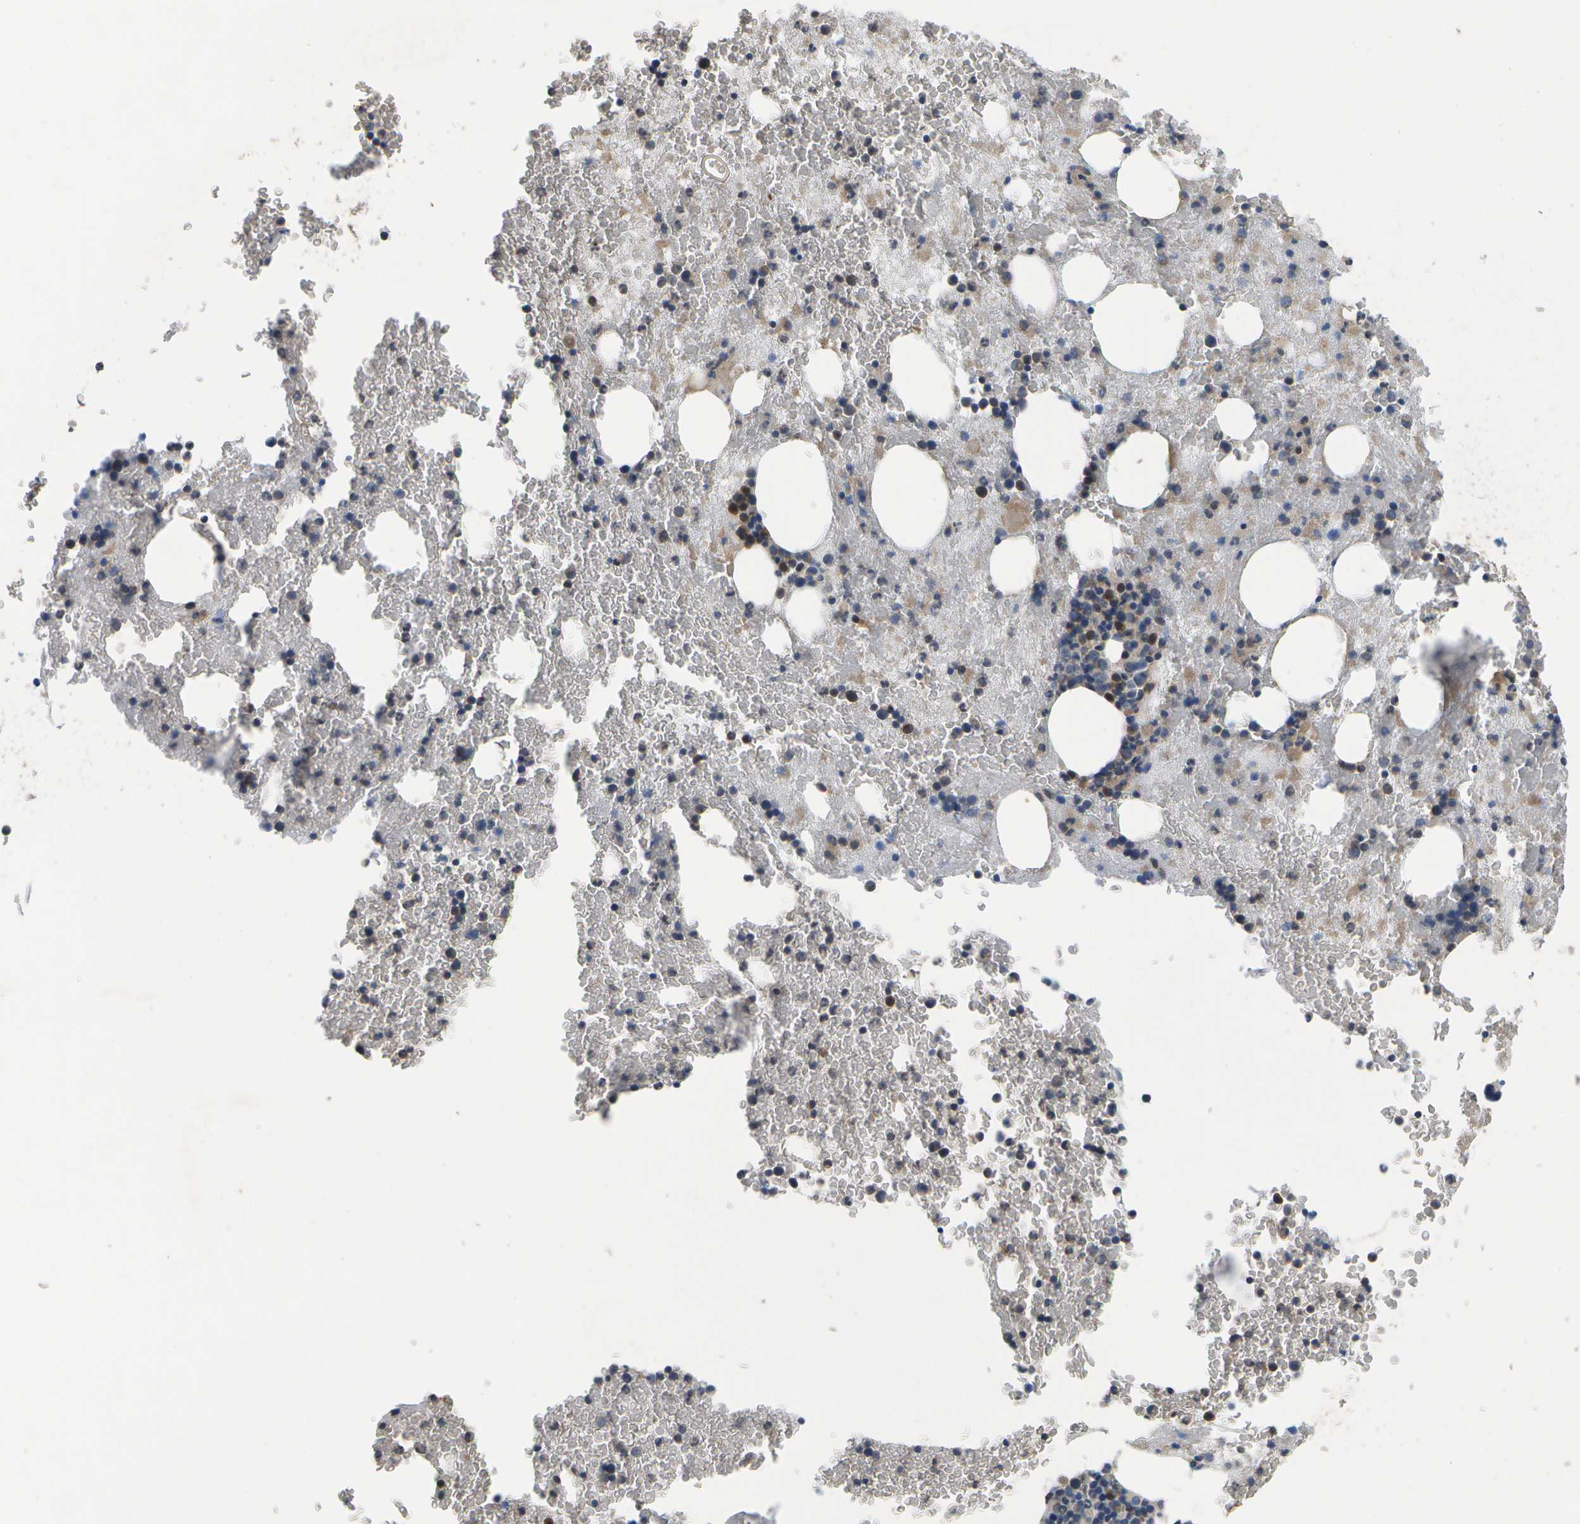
{"staining": {"intensity": "strong", "quantity": "<25%", "location": "cytoplasmic/membranous"}, "tissue": "bone marrow", "cell_type": "Hematopoietic cells", "image_type": "normal", "snomed": [{"axis": "morphology", "description": "Normal tissue, NOS"}, {"axis": "morphology", "description": "Inflammation, NOS"}, {"axis": "topography", "description": "Bone marrow"}], "caption": "A brown stain shows strong cytoplasmic/membranous positivity of a protein in hematopoietic cells of normal bone marrow.", "gene": "HADHA", "patient": {"sex": "male", "age": 63}}